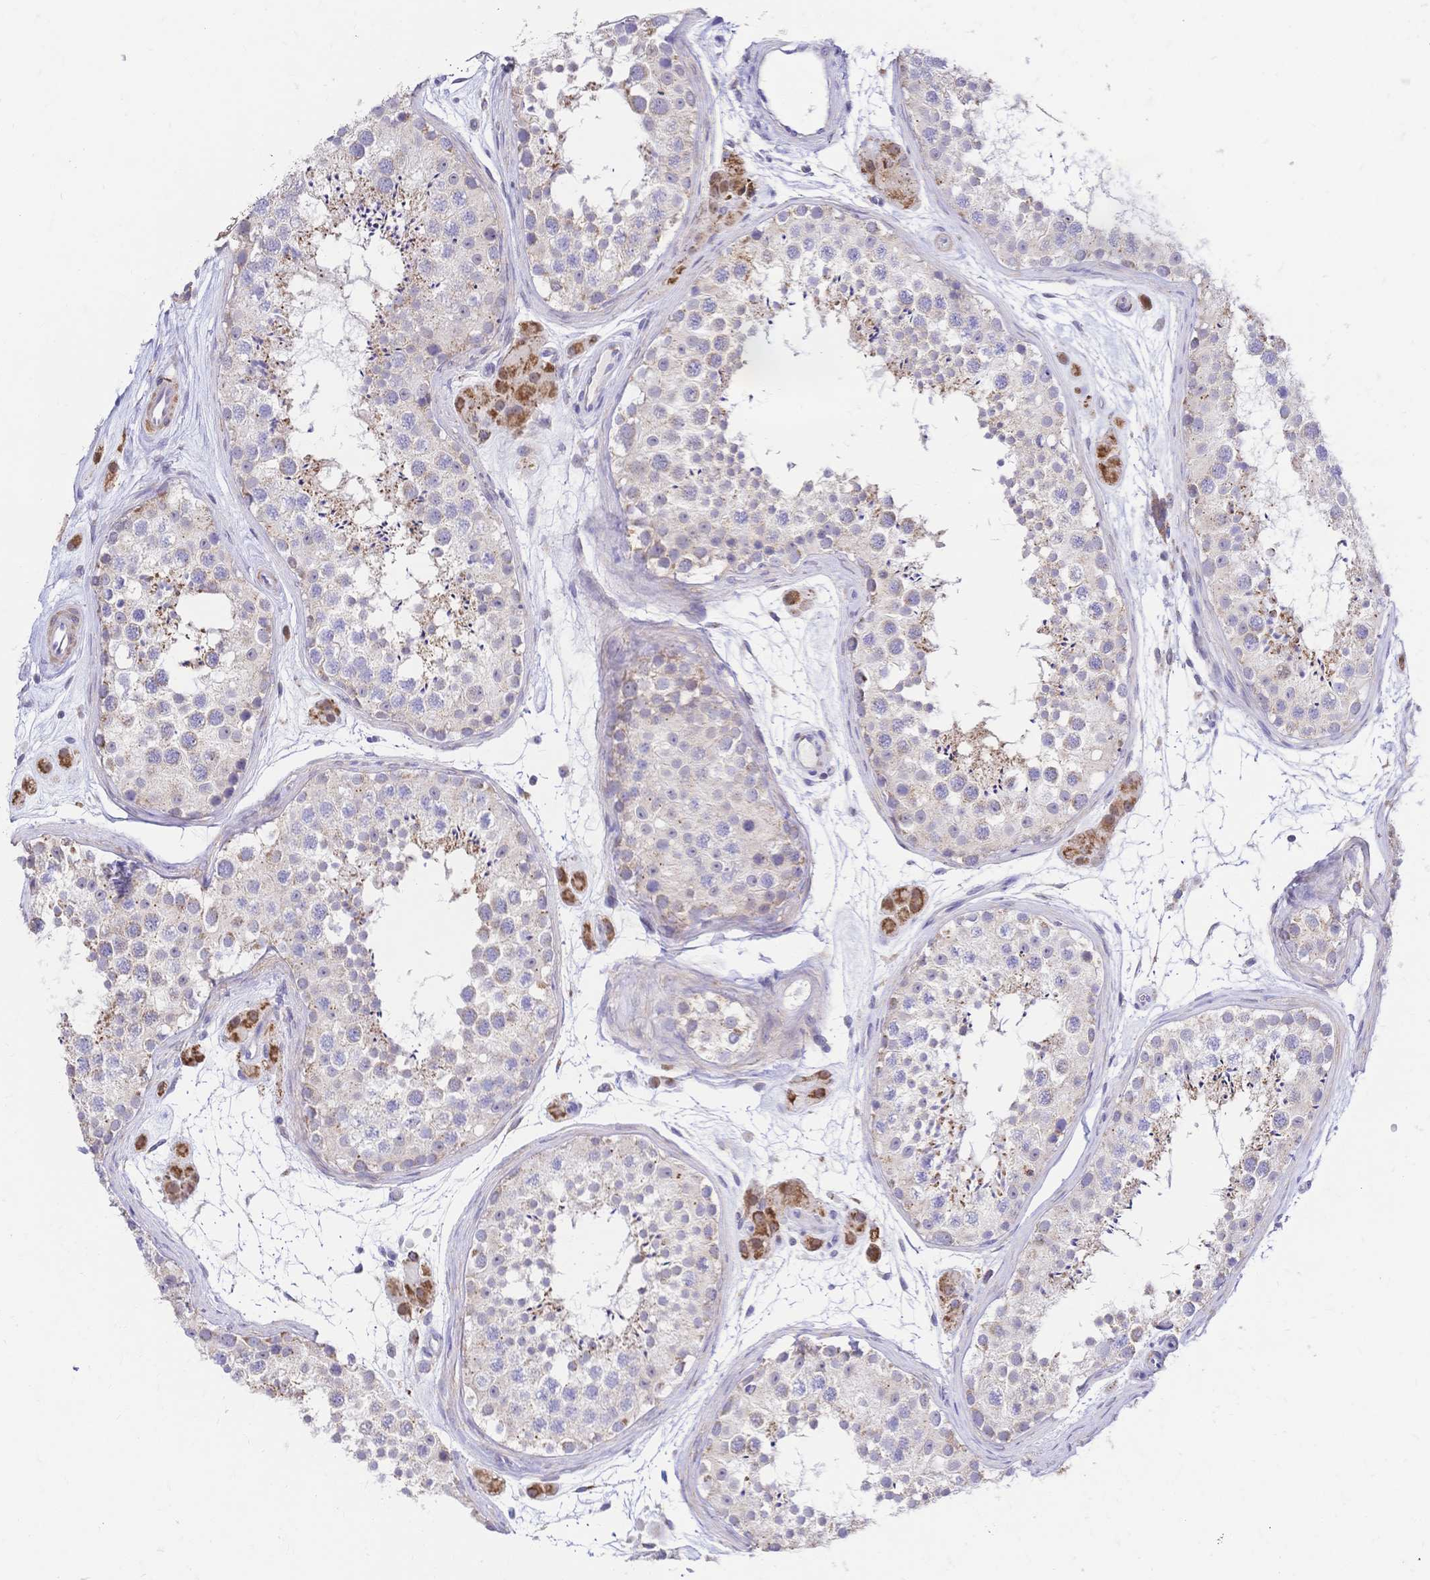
{"staining": {"intensity": "weak", "quantity": "<25%", "location": "cytoplasmic/membranous"}, "tissue": "testis", "cell_type": "Cells in seminiferous ducts", "image_type": "normal", "snomed": [{"axis": "morphology", "description": "Normal tissue, NOS"}, {"axis": "topography", "description": "Testis"}], "caption": "The photomicrograph demonstrates no staining of cells in seminiferous ducts in unremarkable testis. (DAB immunohistochemistry with hematoxylin counter stain).", "gene": "CLEC18A", "patient": {"sex": "male", "age": 41}}